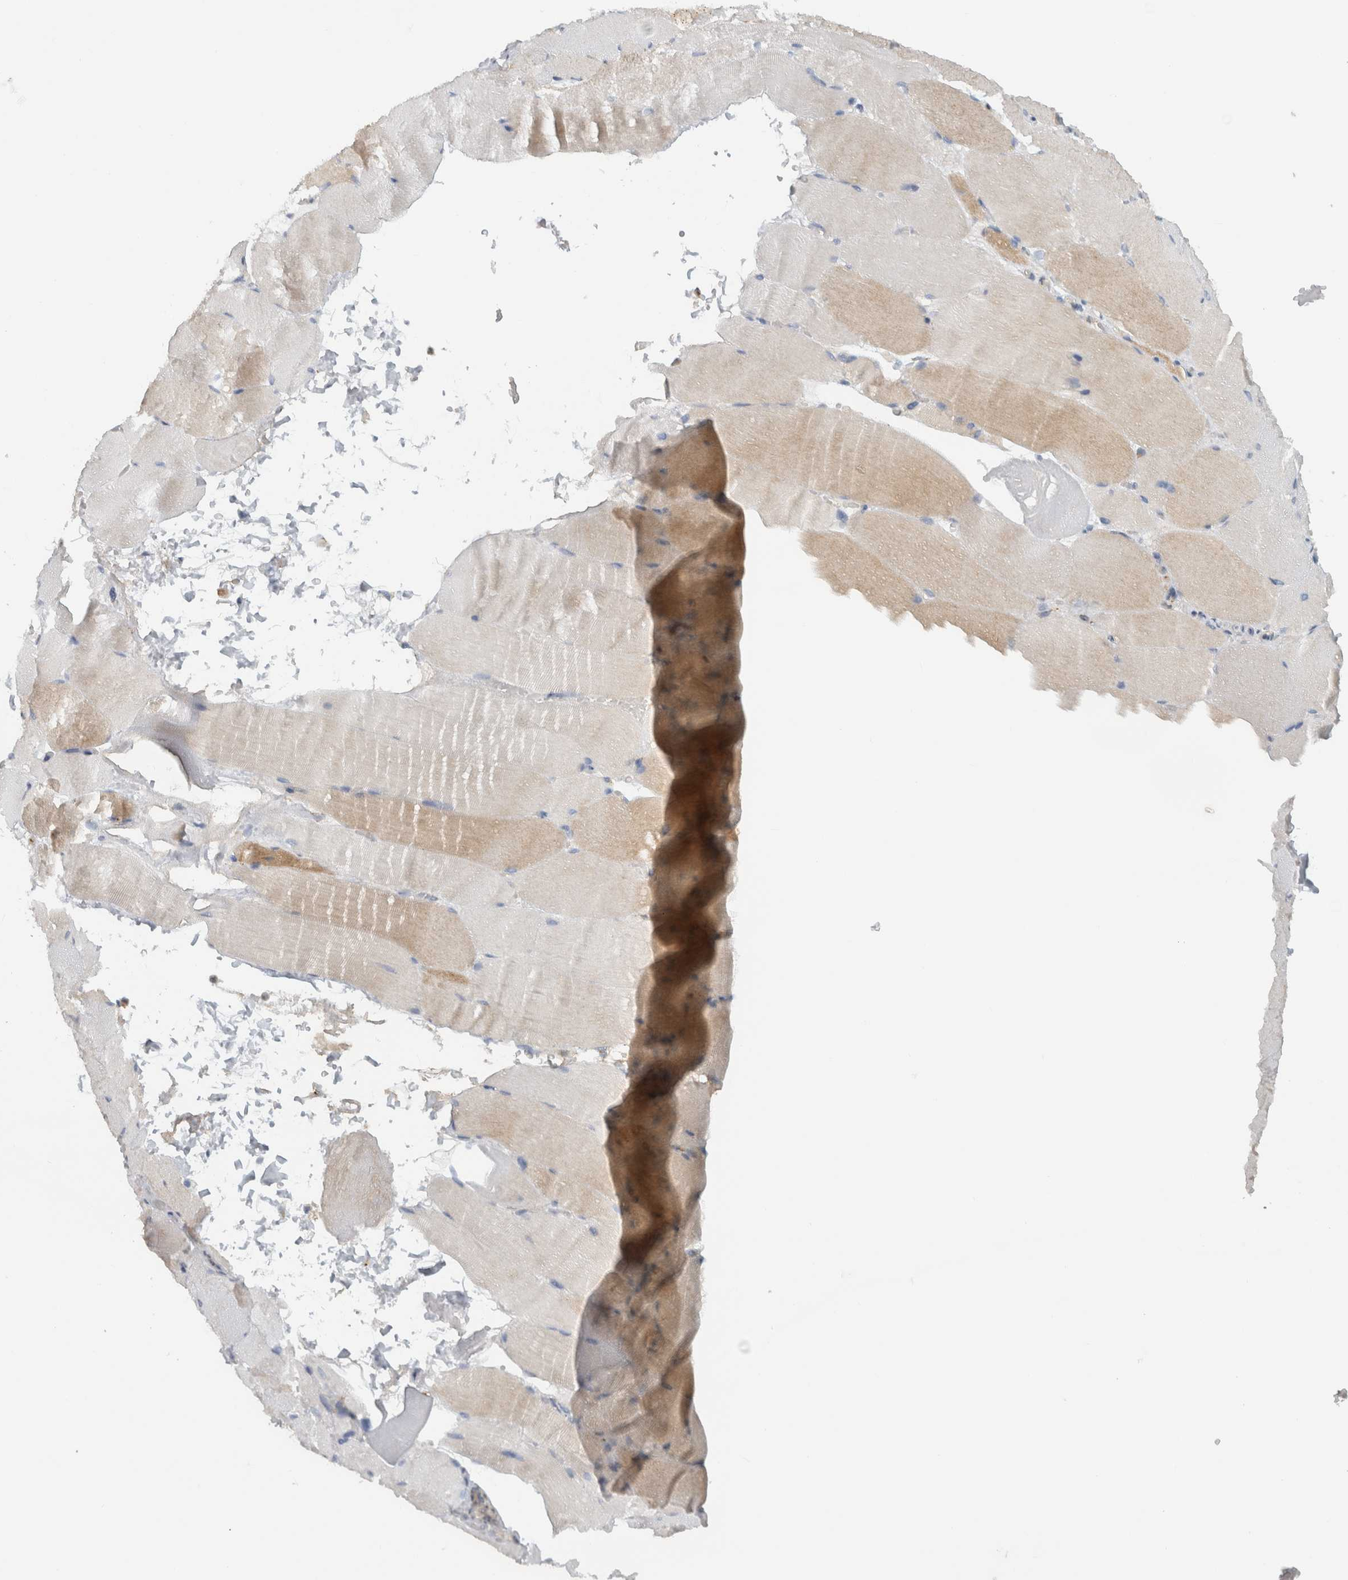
{"staining": {"intensity": "weak", "quantity": "25%-75%", "location": "cytoplasmic/membranous"}, "tissue": "skeletal muscle", "cell_type": "Myocytes", "image_type": "normal", "snomed": [{"axis": "morphology", "description": "Normal tissue, NOS"}, {"axis": "topography", "description": "Skeletal muscle"}, {"axis": "topography", "description": "Parathyroid gland"}], "caption": "The micrograph demonstrates staining of benign skeletal muscle, revealing weak cytoplasmic/membranous protein staining (brown color) within myocytes. The staining was performed using DAB, with brown indicating positive protein expression. Nuclei are stained blue with hematoxylin.", "gene": "RAB18", "patient": {"sex": "female", "age": 37}}